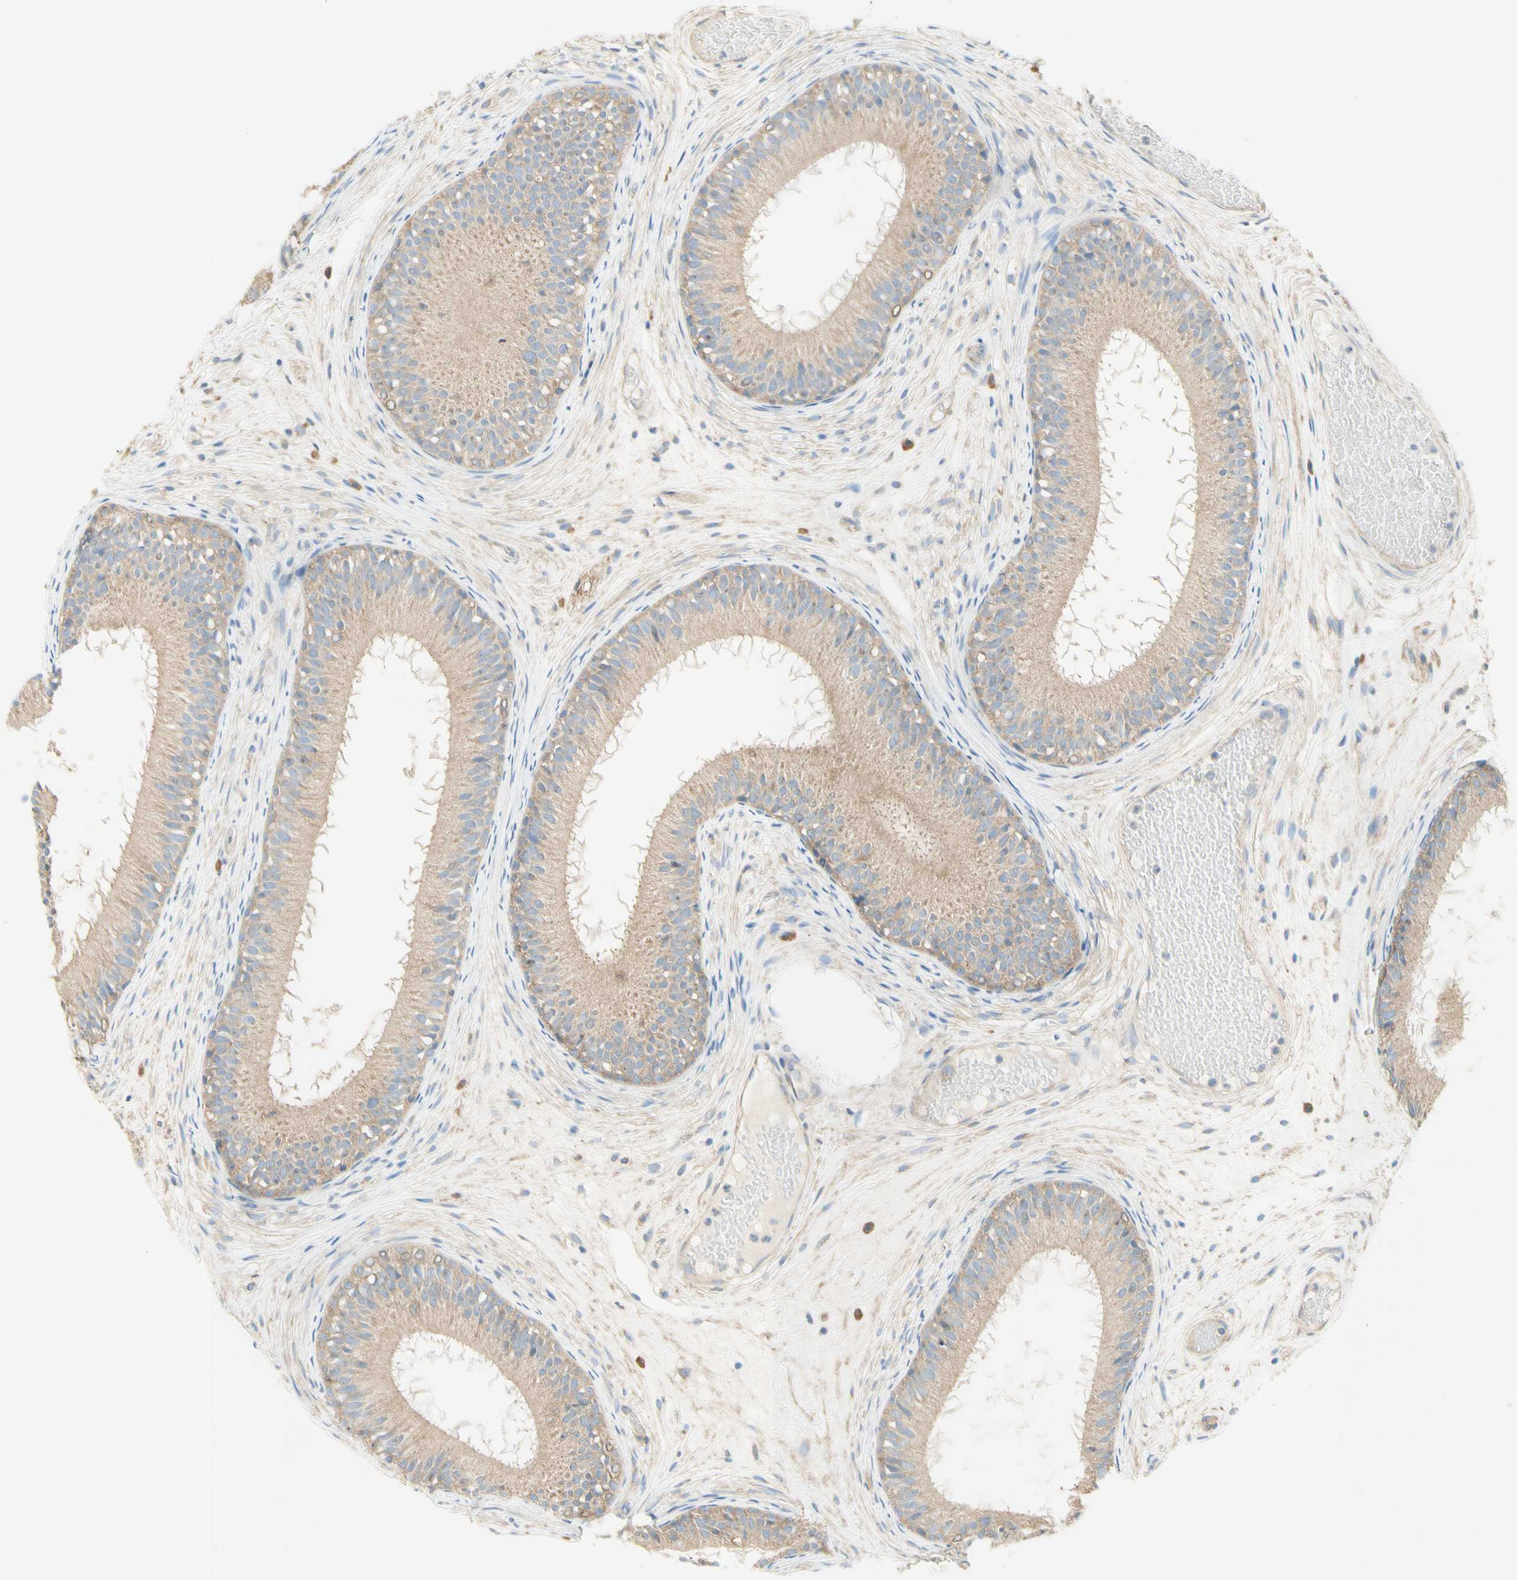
{"staining": {"intensity": "weak", "quantity": ">75%", "location": "cytoplasmic/membranous"}, "tissue": "epididymis", "cell_type": "Glandular cells", "image_type": "normal", "snomed": [{"axis": "morphology", "description": "Normal tissue, NOS"}, {"axis": "morphology", "description": "Atrophy, NOS"}, {"axis": "topography", "description": "Testis"}, {"axis": "topography", "description": "Epididymis"}], "caption": "Normal epididymis exhibits weak cytoplasmic/membranous staining in approximately >75% of glandular cells, visualized by immunohistochemistry.", "gene": "DYNC1H1", "patient": {"sex": "male", "age": 18}}